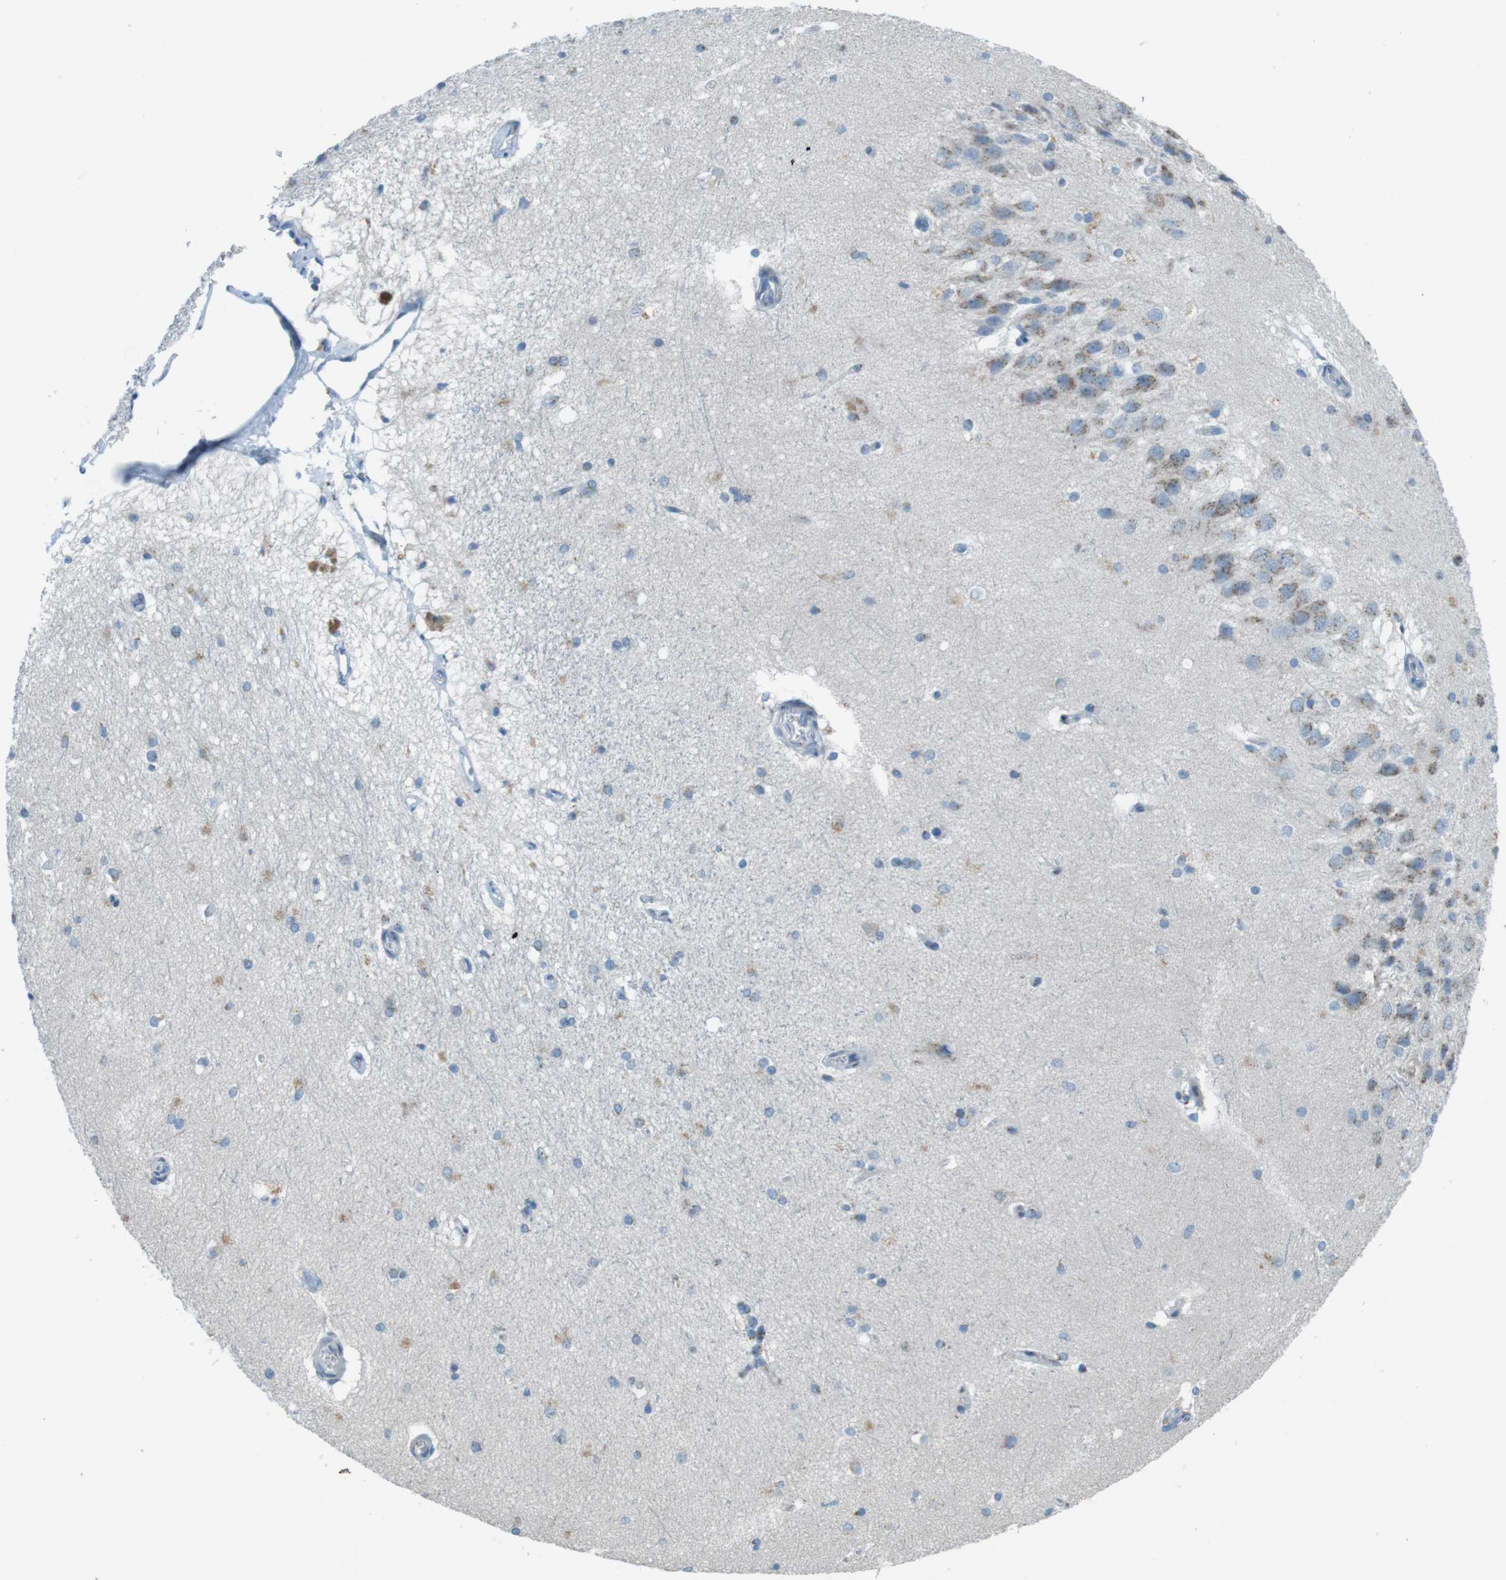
{"staining": {"intensity": "weak", "quantity": "<25%", "location": "cytoplasmic/membranous"}, "tissue": "hippocampus", "cell_type": "Glial cells", "image_type": "normal", "snomed": [{"axis": "morphology", "description": "Normal tissue, NOS"}, {"axis": "topography", "description": "Hippocampus"}], "caption": "Immunohistochemistry (IHC) histopathology image of normal hippocampus stained for a protein (brown), which displays no expression in glial cells. Brightfield microscopy of immunohistochemistry stained with DAB (3,3'-diaminobenzidine) (brown) and hematoxylin (blue), captured at high magnification.", "gene": "TXNDC15", "patient": {"sex": "female", "age": 19}}